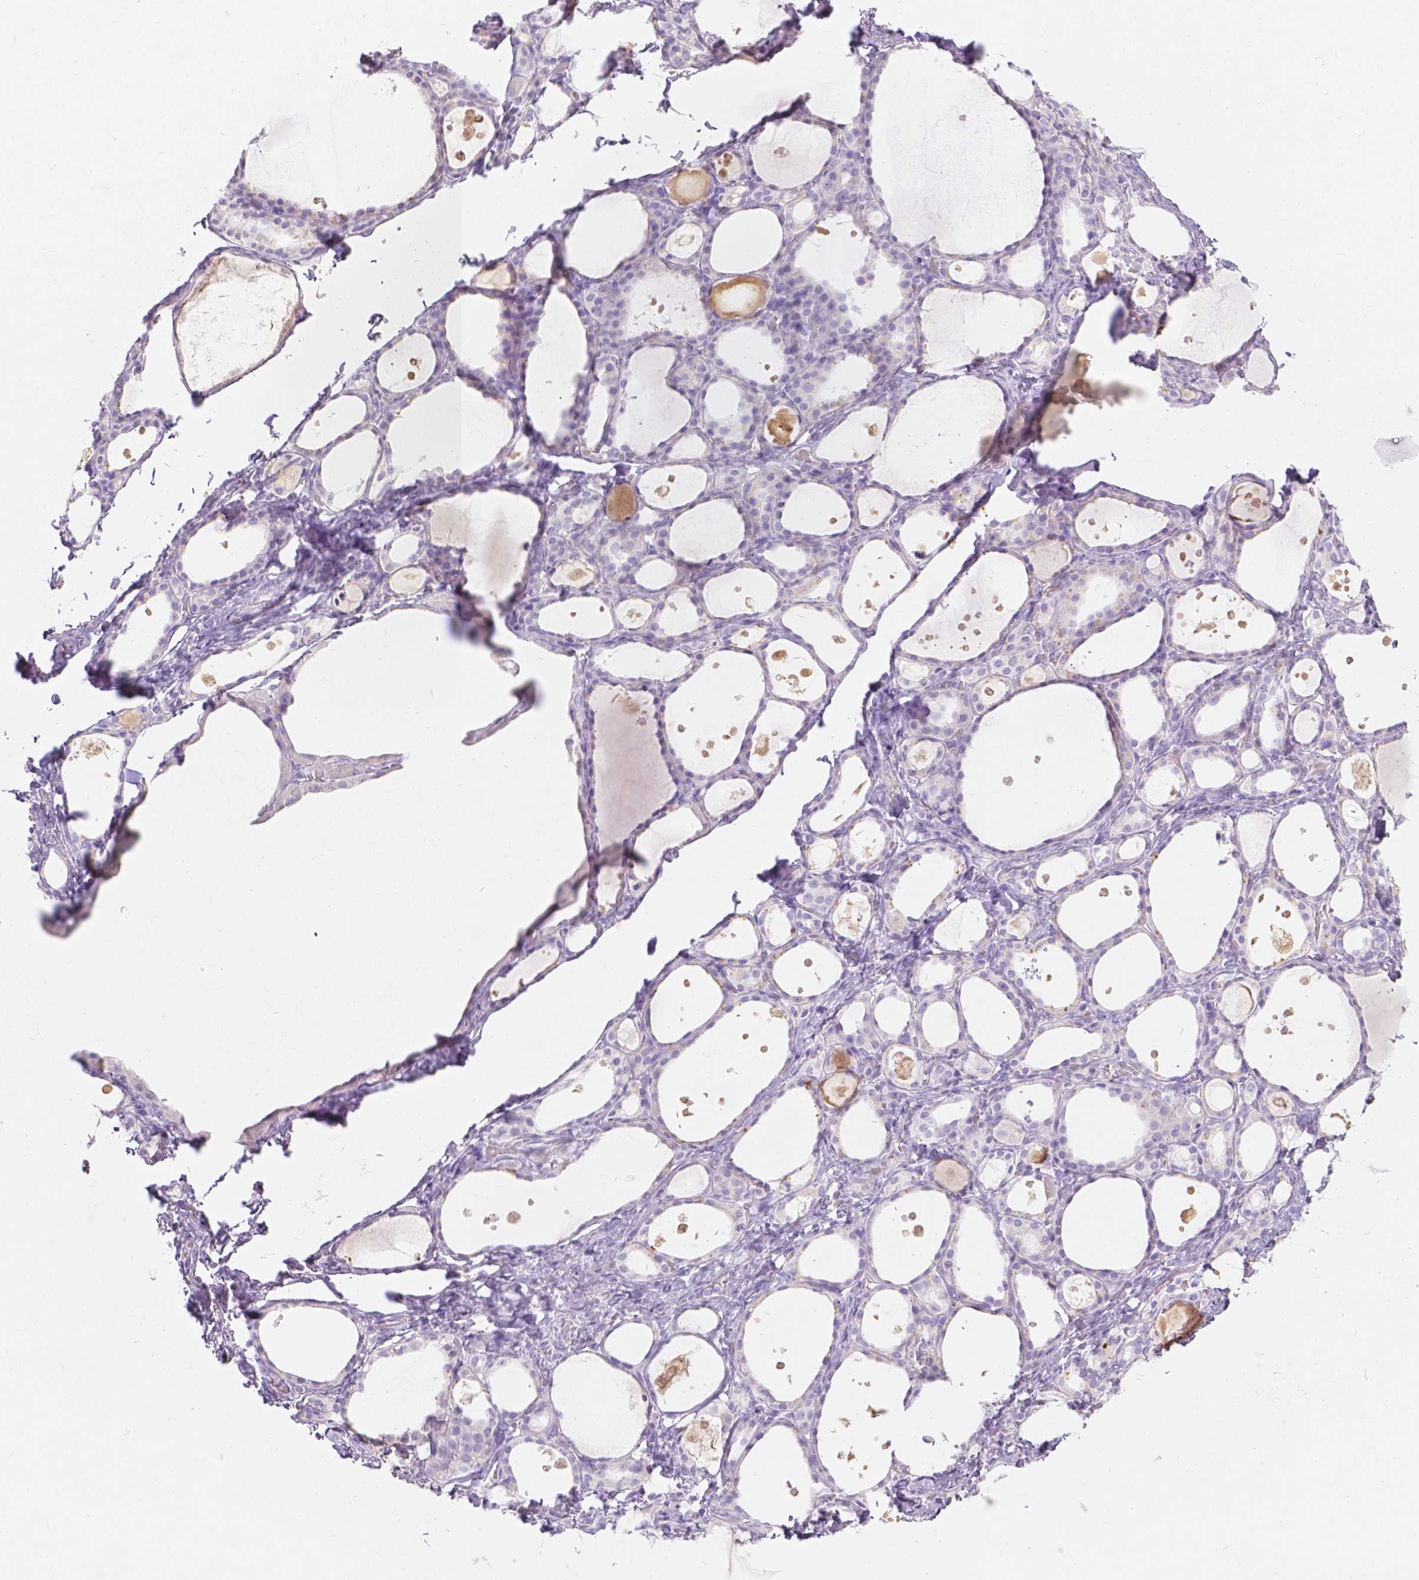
{"staining": {"intensity": "negative", "quantity": "none", "location": "none"}, "tissue": "thyroid gland", "cell_type": "Glandular cells", "image_type": "normal", "snomed": [{"axis": "morphology", "description": "Normal tissue, NOS"}, {"axis": "topography", "description": "Thyroid gland"}], "caption": "Immunohistochemistry (IHC) of normal human thyroid gland demonstrates no staining in glandular cells.", "gene": "GAL3ST2", "patient": {"sex": "male", "age": 68}}